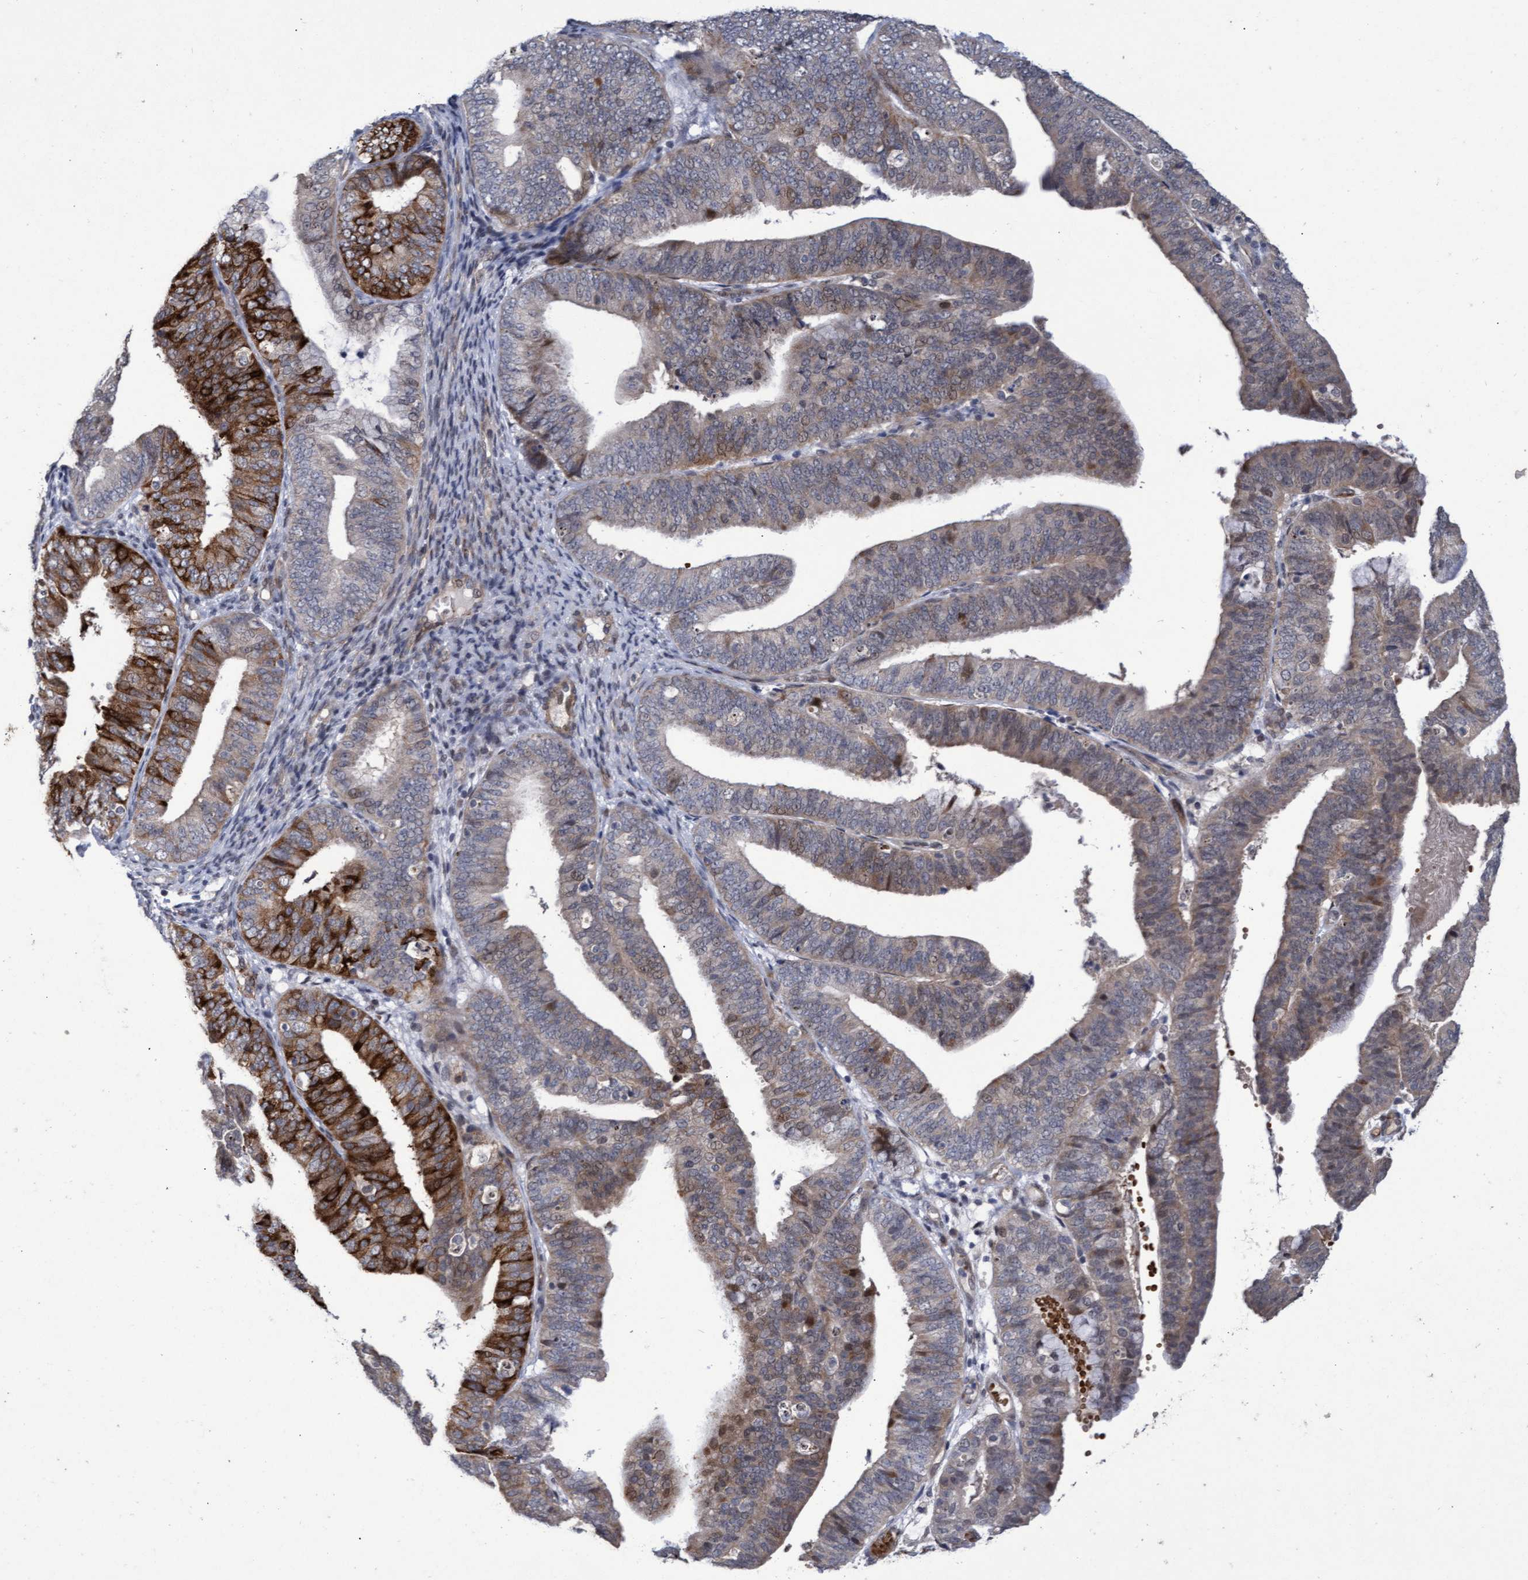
{"staining": {"intensity": "strong", "quantity": "<25%", "location": "cytoplasmic/membranous"}, "tissue": "endometrial cancer", "cell_type": "Tumor cells", "image_type": "cancer", "snomed": [{"axis": "morphology", "description": "Adenocarcinoma, NOS"}, {"axis": "topography", "description": "Endometrium"}], "caption": "Immunohistochemical staining of human adenocarcinoma (endometrial) reveals medium levels of strong cytoplasmic/membranous protein expression in about <25% of tumor cells.", "gene": "ZNF750", "patient": {"sex": "female", "age": 63}}